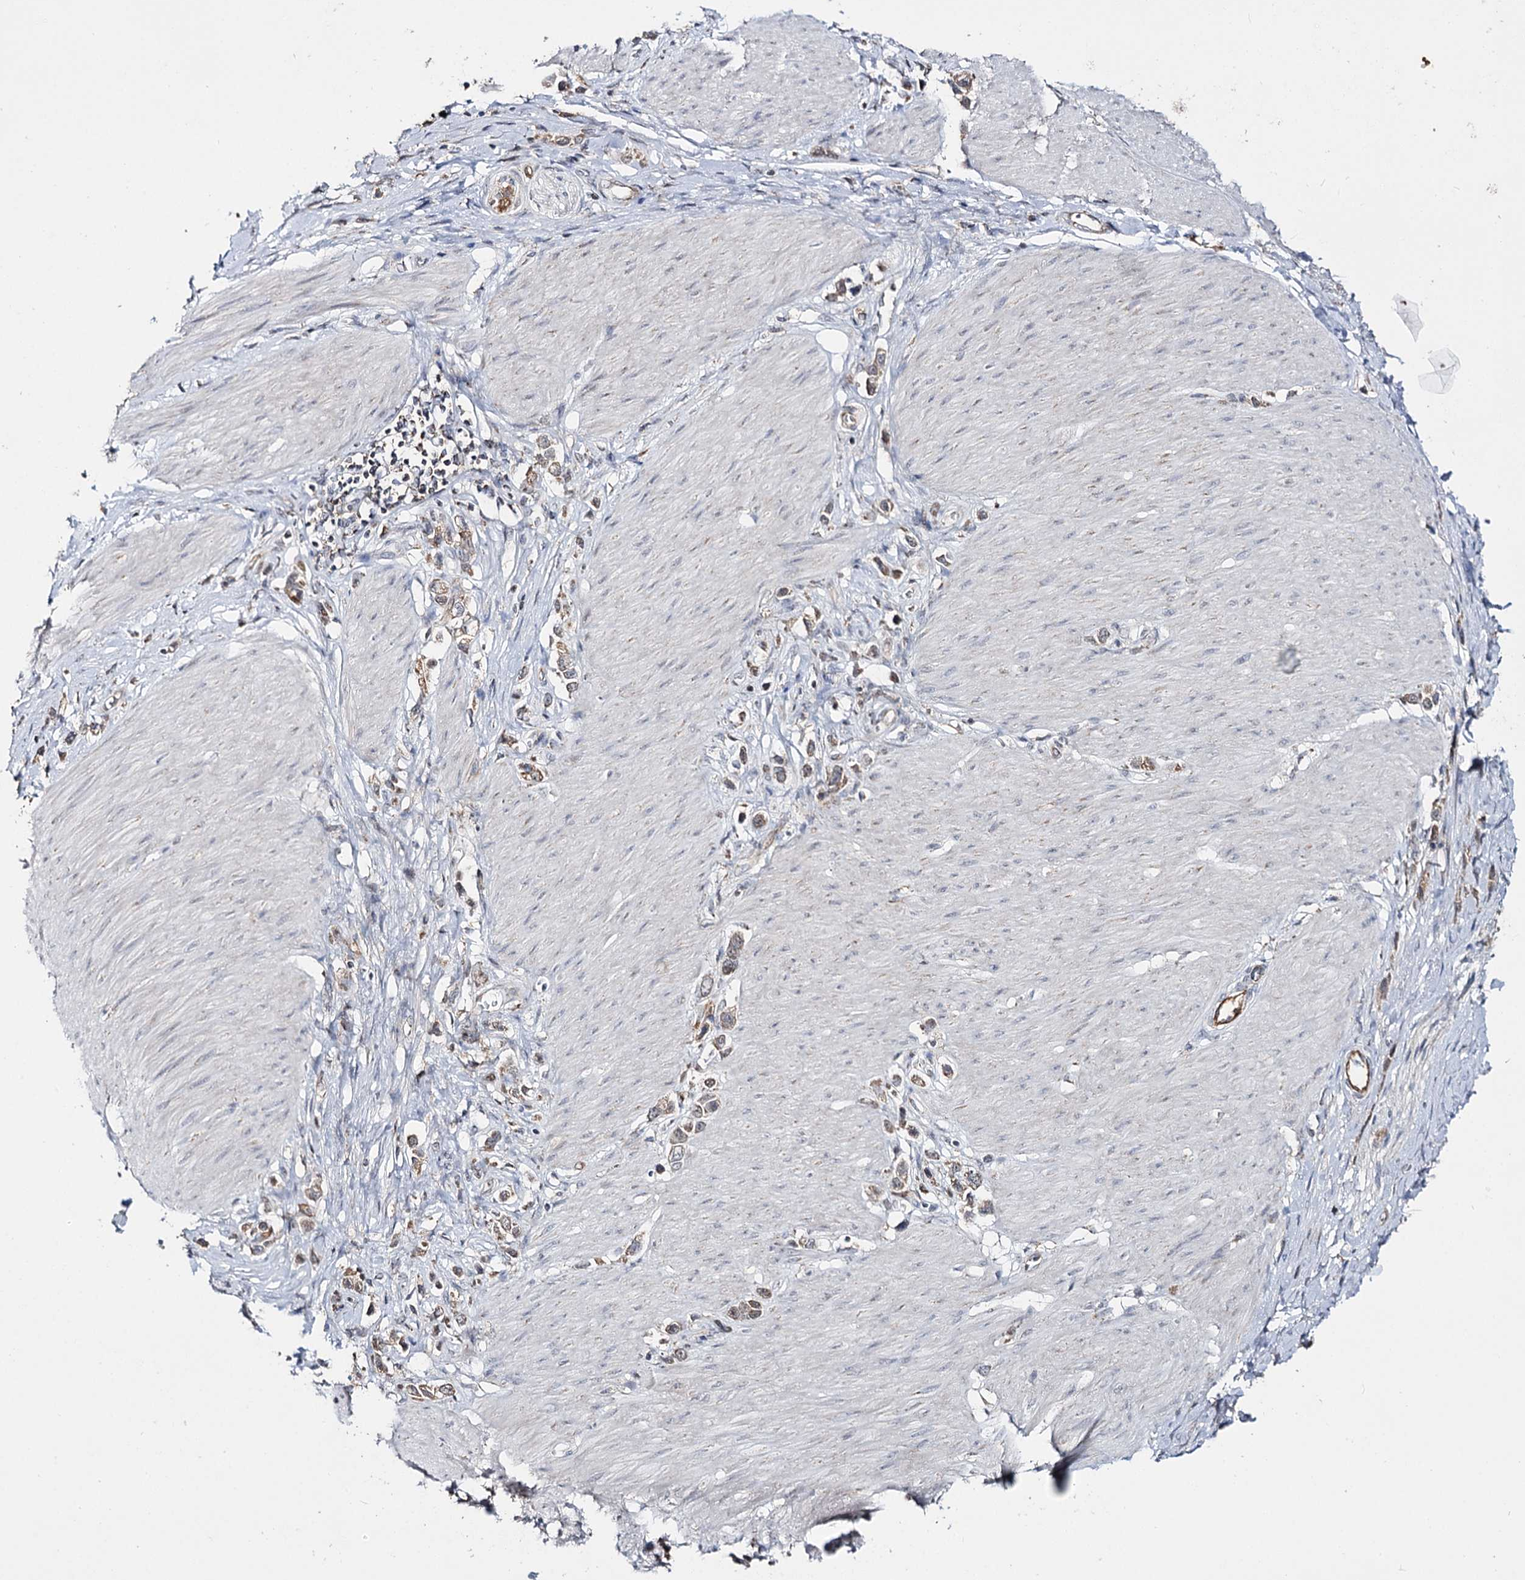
{"staining": {"intensity": "weak", "quantity": ">75%", "location": "cytoplasmic/membranous"}, "tissue": "stomach cancer", "cell_type": "Tumor cells", "image_type": "cancer", "snomed": [{"axis": "morphology", "description": "Normal tissue, NOS"}, {"axis": "morphology", "description": "Adenocarcinoma, NOS"}, {"axis": "topography", "description": "Stomach, upper"}, {"axis": "topography", "description": "Stomach"}], "caption": "A histopathology image of stomach cancer (adenocarcinoma) stained for a protein shows weak cytoplasmic/membranous brown staining in tumor cells.", "gene": "CBR4", "patient": {"sex": "female", "age": 65}}